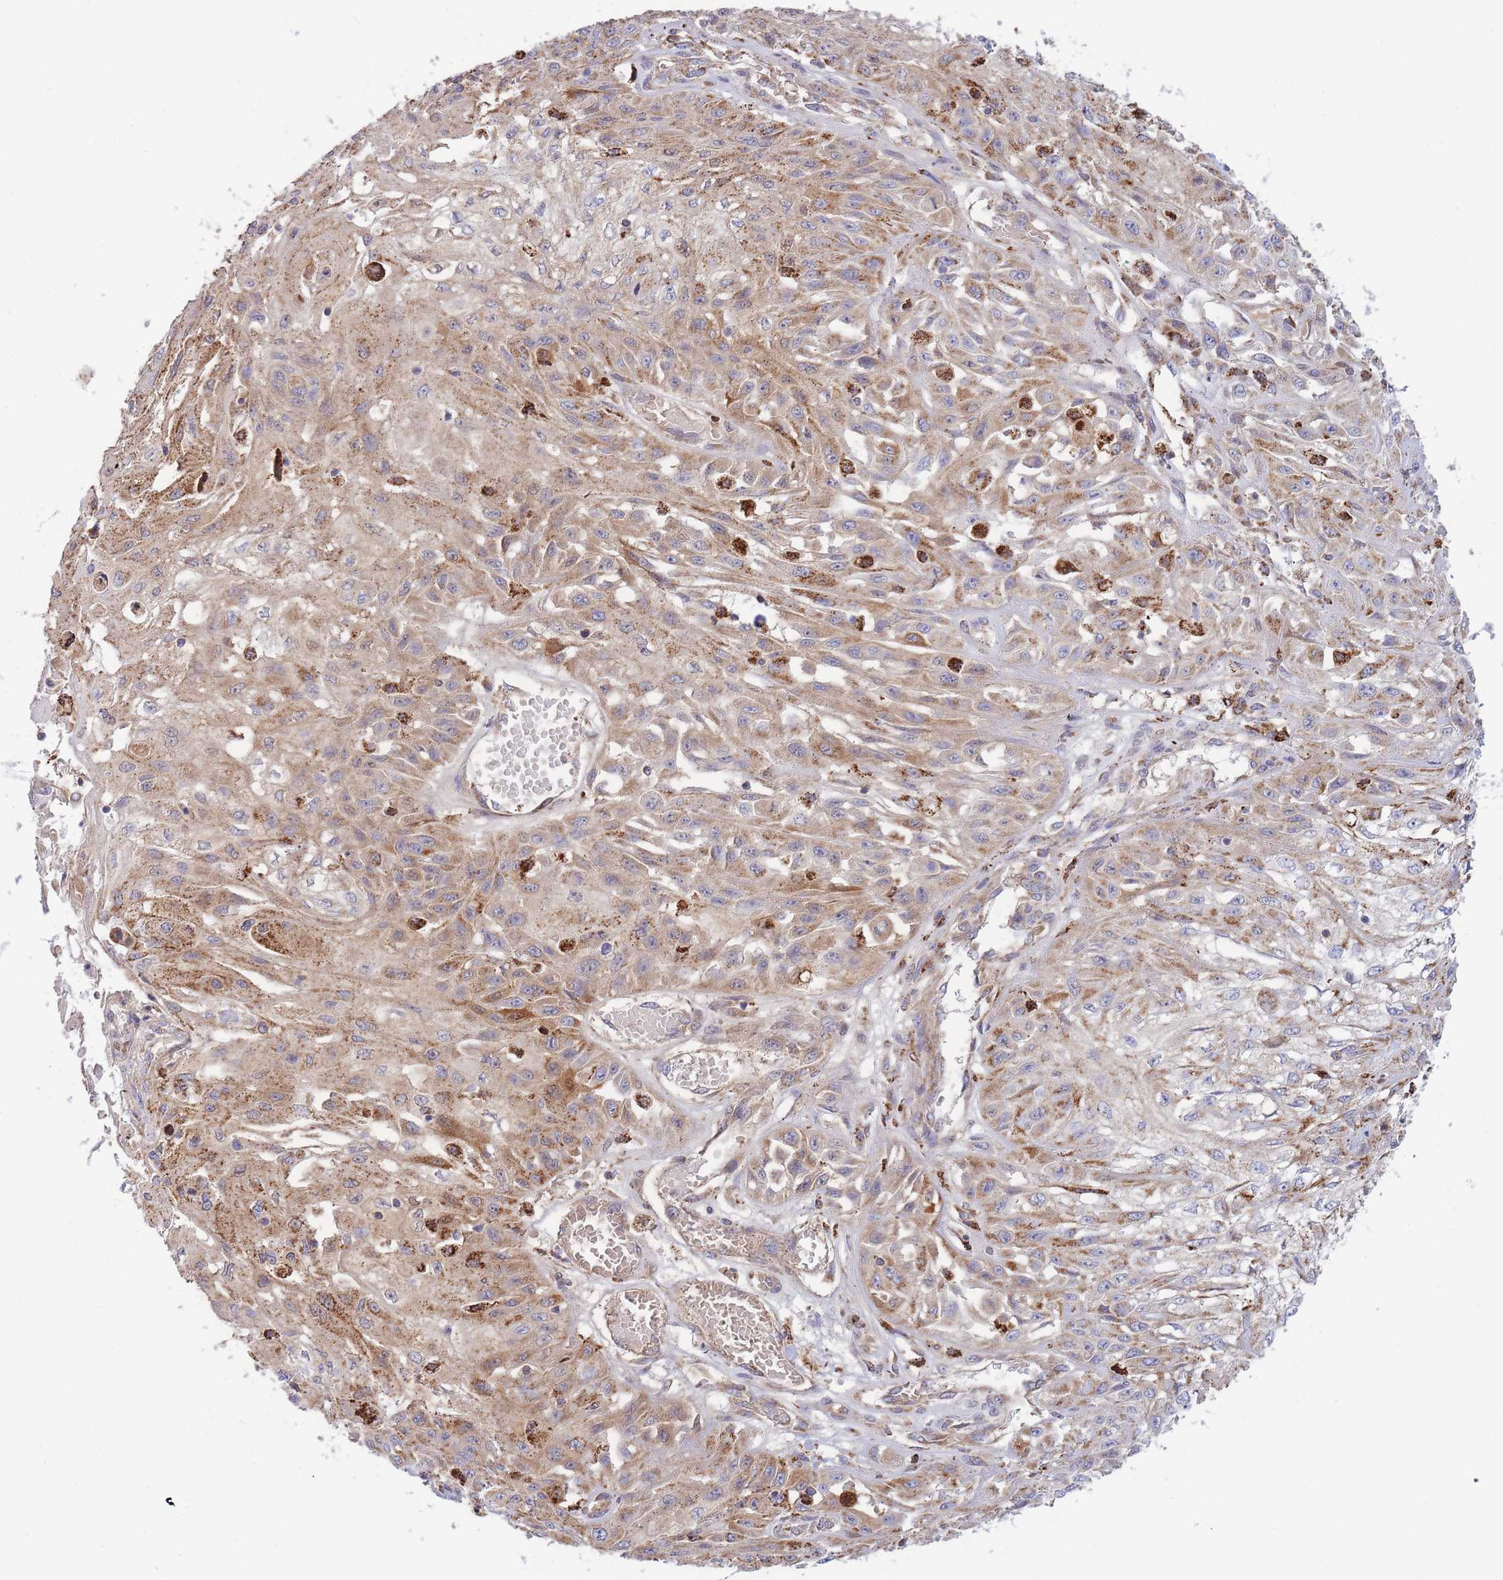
{"staining": {"intensity": "moderate", "quantity": "25%-75%", "location": "cytoplasmic/membranous"}, "tissue": "skin cancer", "cell_type": "Tumor cells", "image_type": "cancer", "snomed": [{"axis": "morphology", "description": "Squamous cell carcinoma, NOS"}, {"axis": "morphology", "description": "Squamous cell carcinoma, metastatic, NOS"}, {"axis": "topography", "description": "Skin"}, {"axis": "topography", "description": "Lymph node"}], "caption": "Approximately 25%-75% of tumor cells in skin cancer (metastatic squamous cell carcinoma) show moderate cytoplasmic/membranous protein positivity as visualized by brown immunohistochemical staining.", "gene": "MRPL17", "patient": {"sex": "male", "age": 75}}